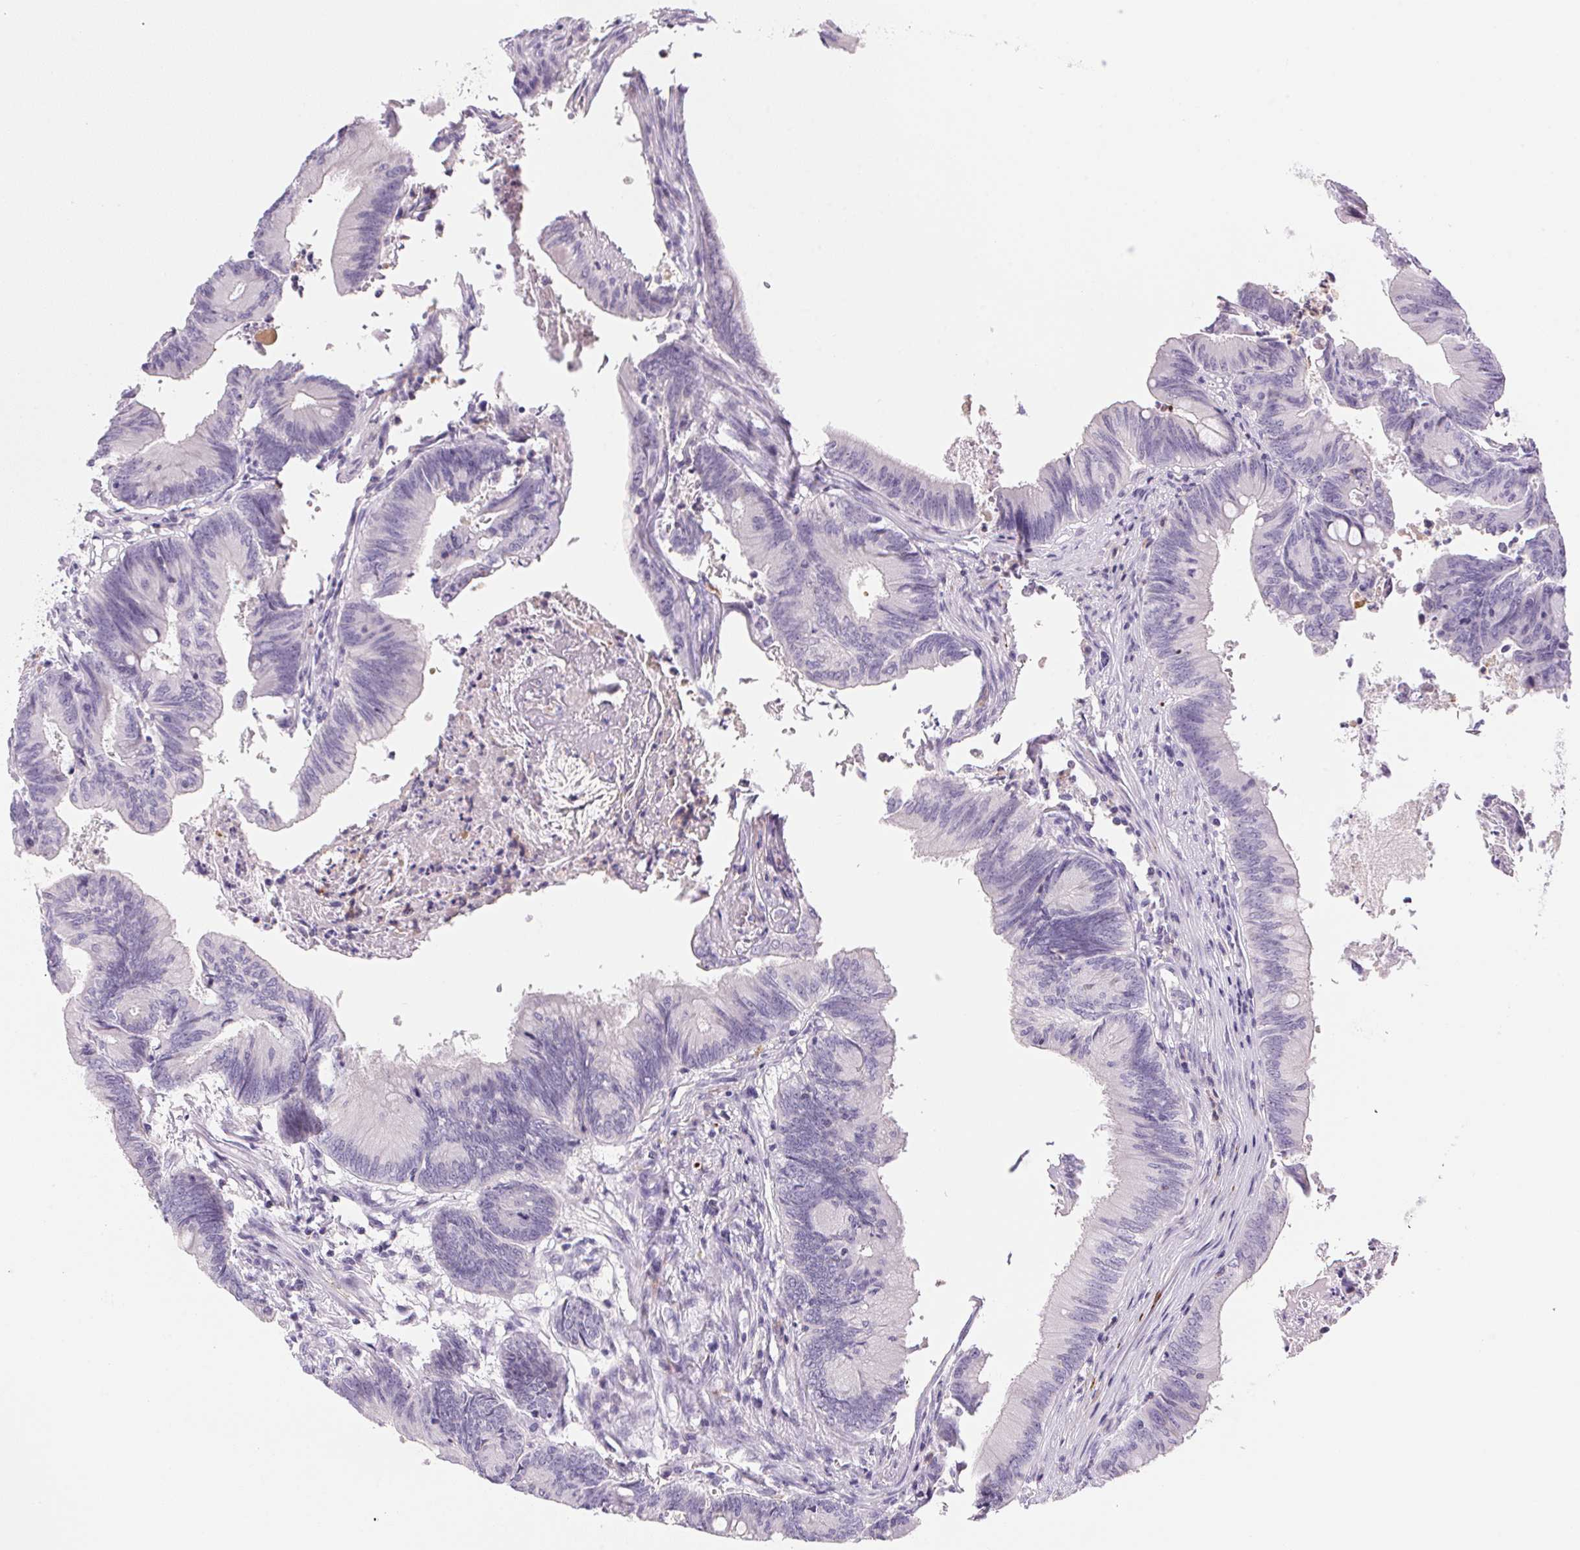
{"staining": {"intensity": "negative", "quantity": "none", "location": "none"}, "tissue": "colorectal cancer", "cell_type": "Tumor cells", "image_type": "cancer", "snomed": [{"axis": "morphology", "description": "Adenocarcinoma, NOS"}, {"axis": "topography", "description": "Colon"}], "caption": "This is an immunohistochemistry (IHC) micrograph of human adenocarcinoma (colorectal). There is no staining in tumor cells.", "gene": "ECPAS", "patient": {"sex": "female", "age": 70}}